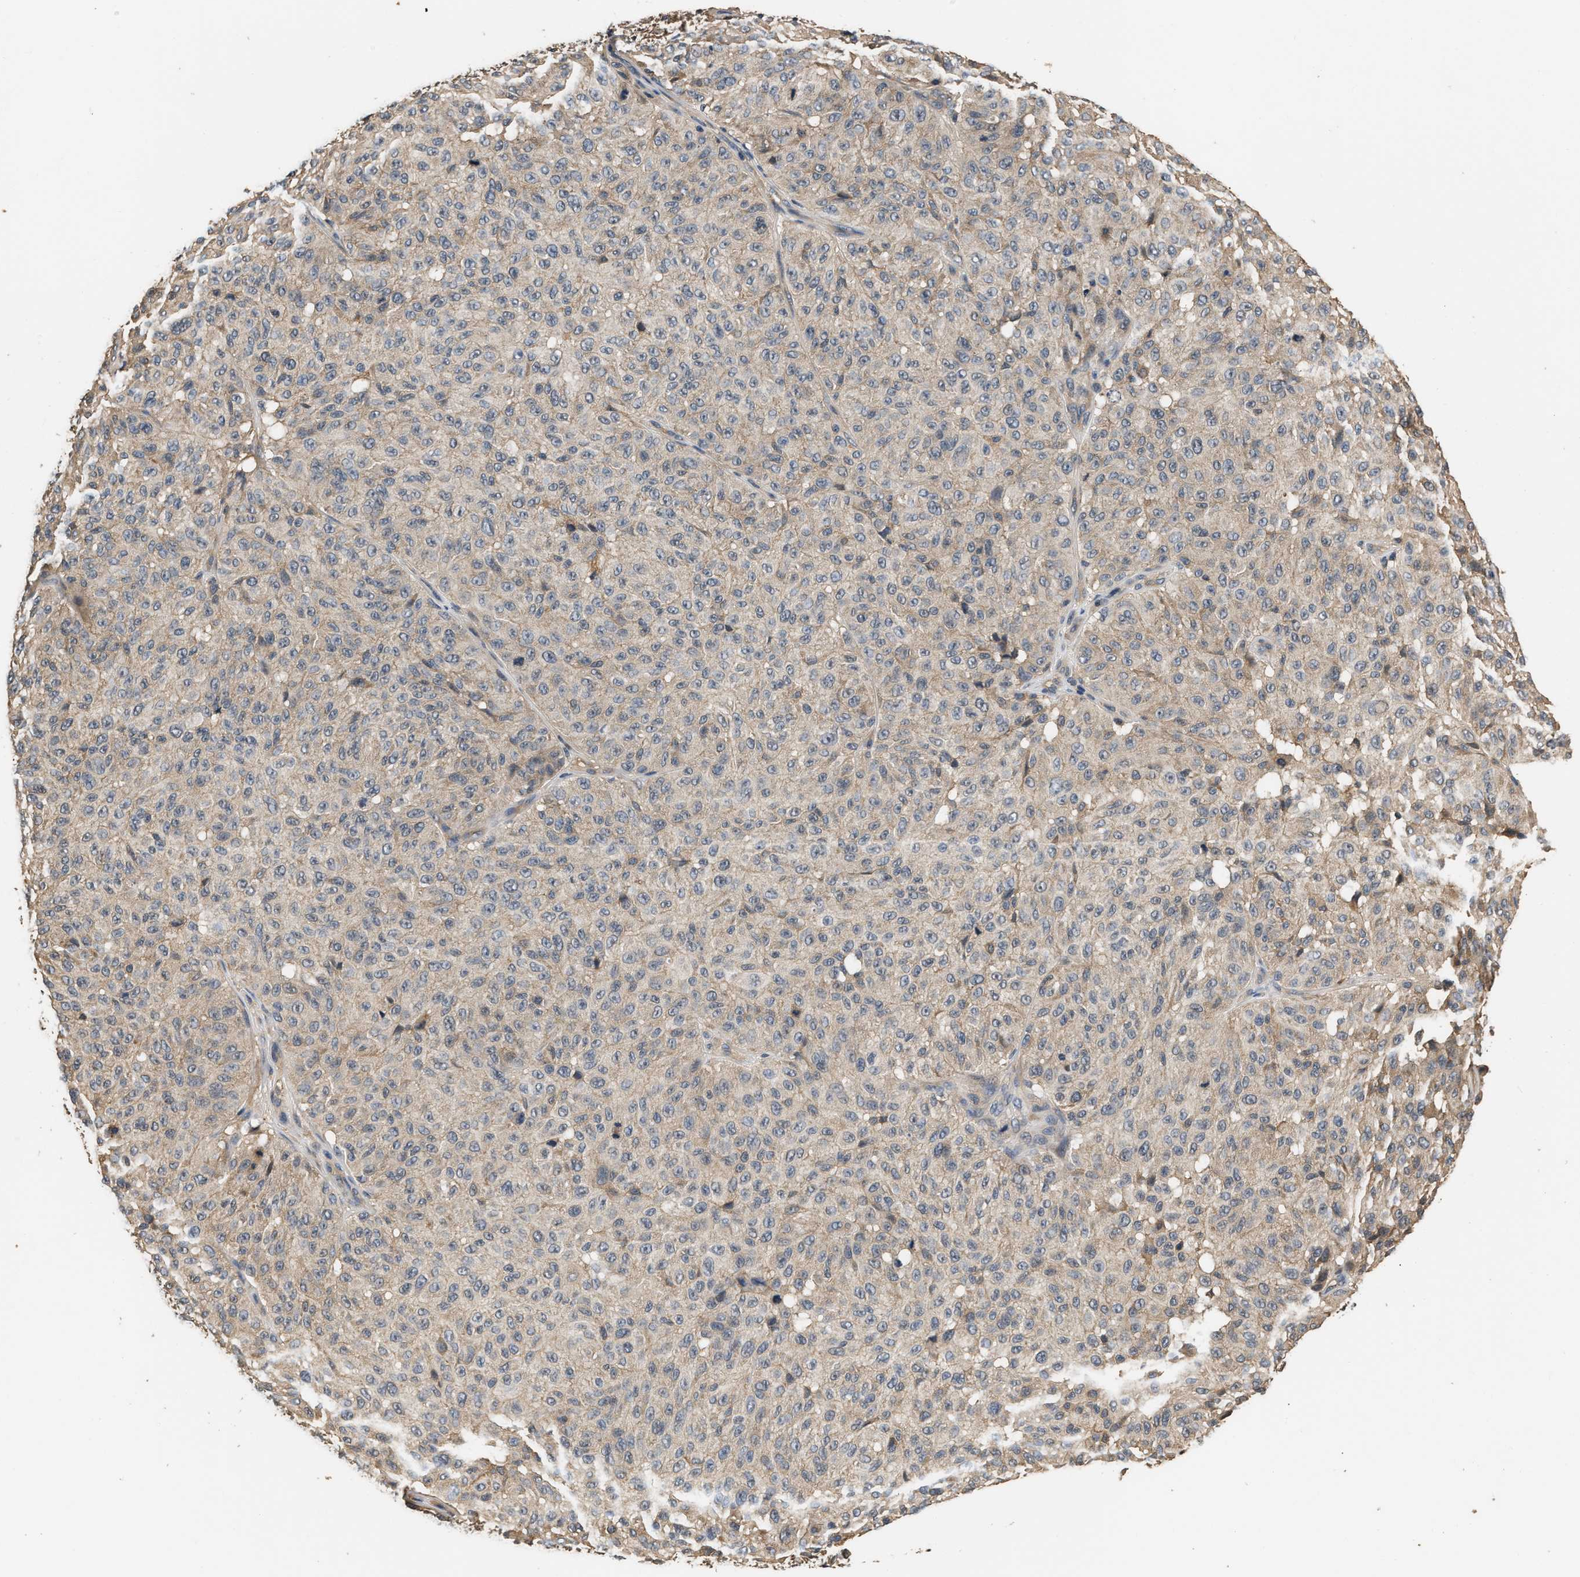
{"staining": {"intensity": "weak", "quantity": "<25%", "location": "cytoplasmic/membranous"}, "tissue": "melanoma", "cell_type": "Tumor cells", "image_type": "cancer", "snomed": [{"axis": "morphology", "description": "Normal tissue, NOS"}, {"axis": "morphology", "description": "Malignant melanoma, NOS"}, {"axis": "topography", "description": "Skin"}], "caption": "There is no significant expression in tumor cells of melanoma. (Stains: DAB immunohistochemistry with hematoxylin counter stain, Microscopy: brightfield microscopy at high magnification).", "gene": "GPI", "patient": {"sex": "male", "age": 62}}